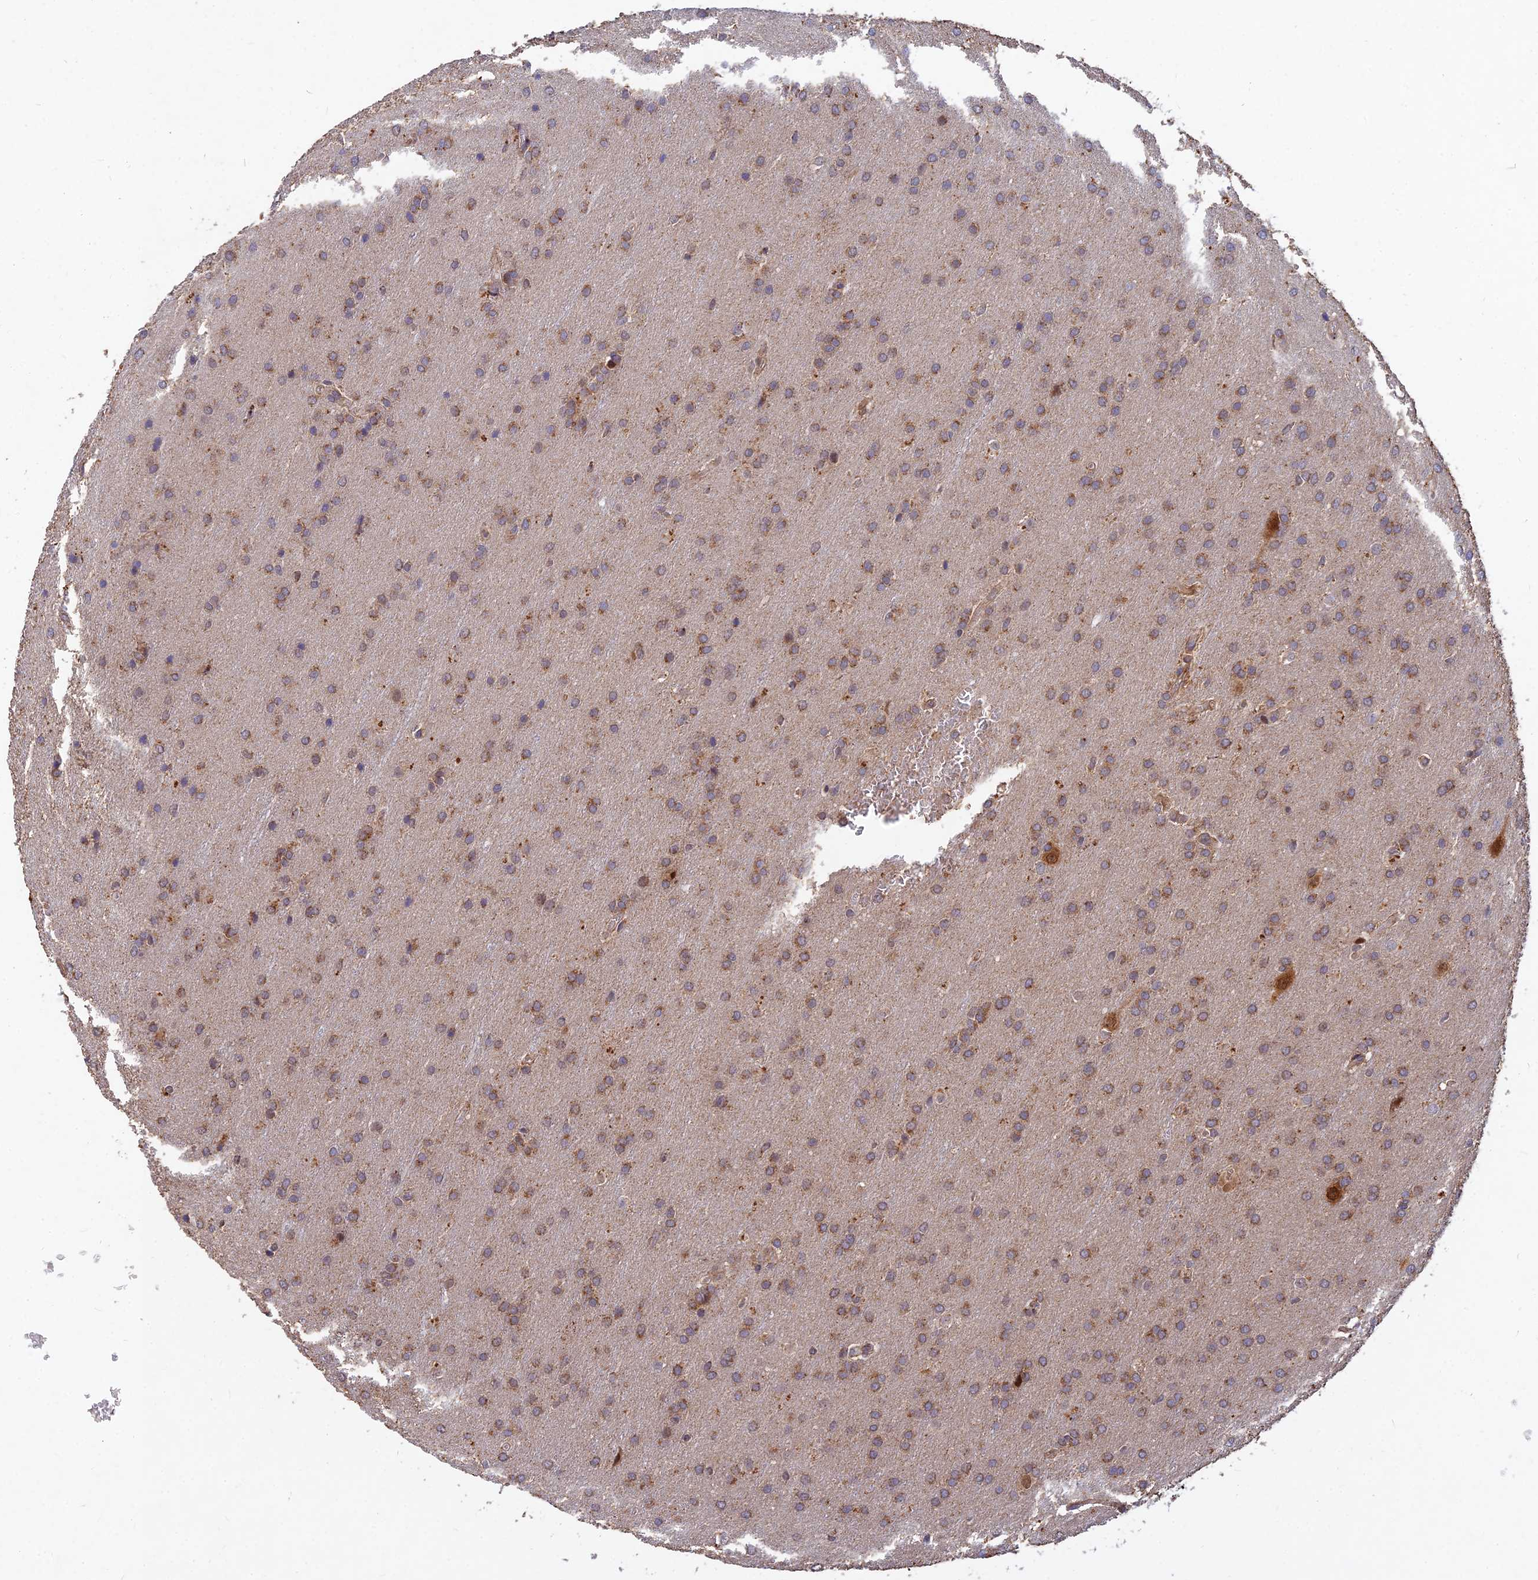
{"staining": {"intensity": "moderate", "quantity": ">75%", "location": "cytoplasmic/membranous"}, "tissue": "glioma", "cell_type": "Tumor cells", "image_type": "cancer", "snomed": [{"axis": "morphology", "description": "Glioma, malignant, Low grade"}, {"axis": "topography", "description": "Brain"}], "caption": "Brown immunohistochemical staining in human low-grade glioma (malignant) exhibits moderate cytoplasmic/membranous staining in approximately >75% of tumor cells. (Brightfield microscopy of DAB IHC at high magnification).", "gene": "RELCH", "patient": {"sex": "female", "age": 32}}